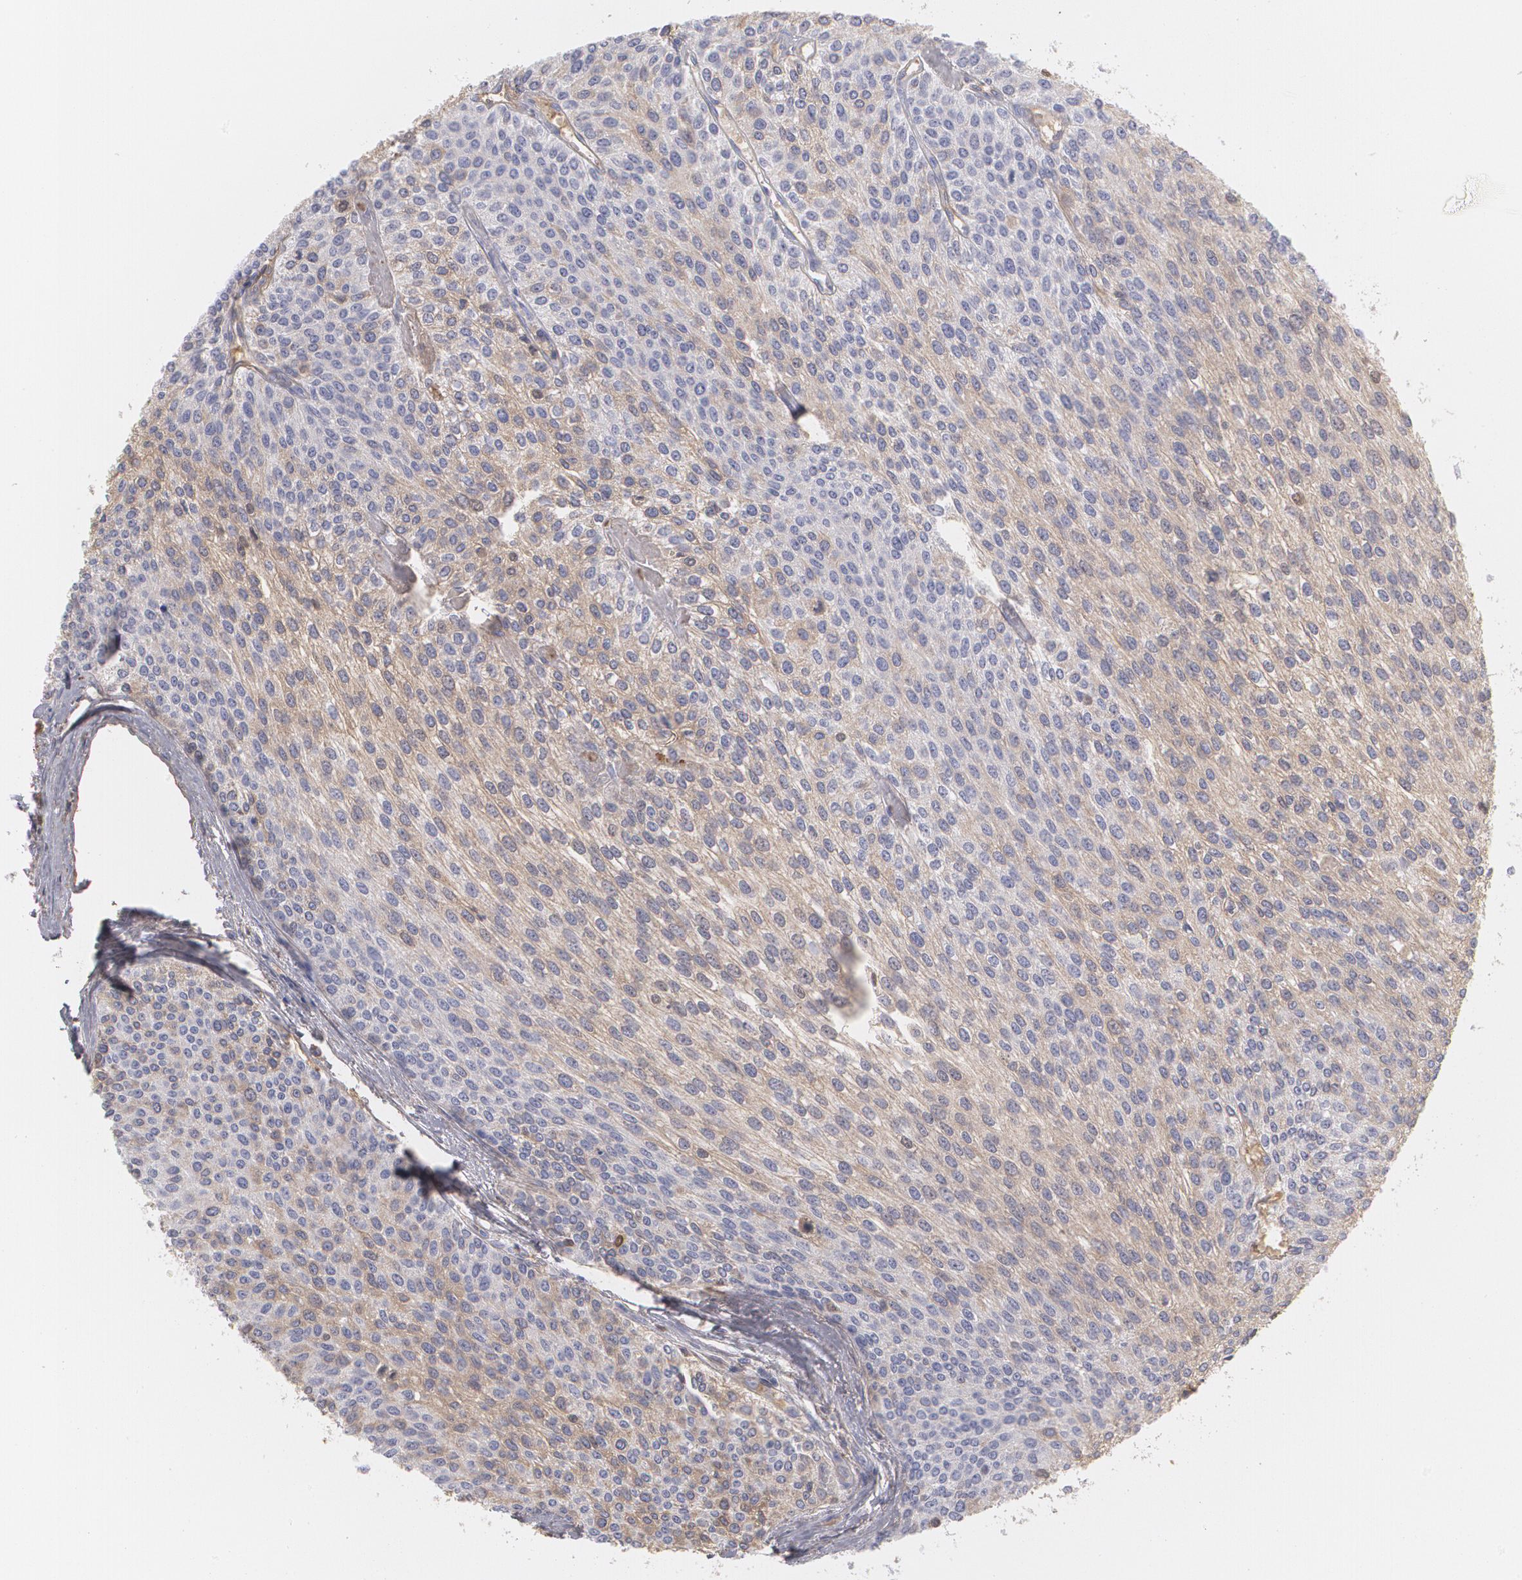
{"staining": {"intensity": "weak", "quantity": "25%-75%", "location": "cytoplasmic/membranous"}, "tissue": "urothelial cancer", "cell_type": "Tumor cells", "image_type": "cancer", "snomed": [{"axis": "morphology", "description": "Urothelial carcinoma, Low grade"}, {"axis": "topography", "description": "Urinary bladder"}], "caption": "IHC (DAB (3,3'-diaminobenzidine)) staining of human urothelial cancer shows weak cytoplasmic/membranous protein staining in approximately 25%-75% of tumor cells.", "gene": "SERPINA1", "patient": {"sex": "female", "age": 73}}